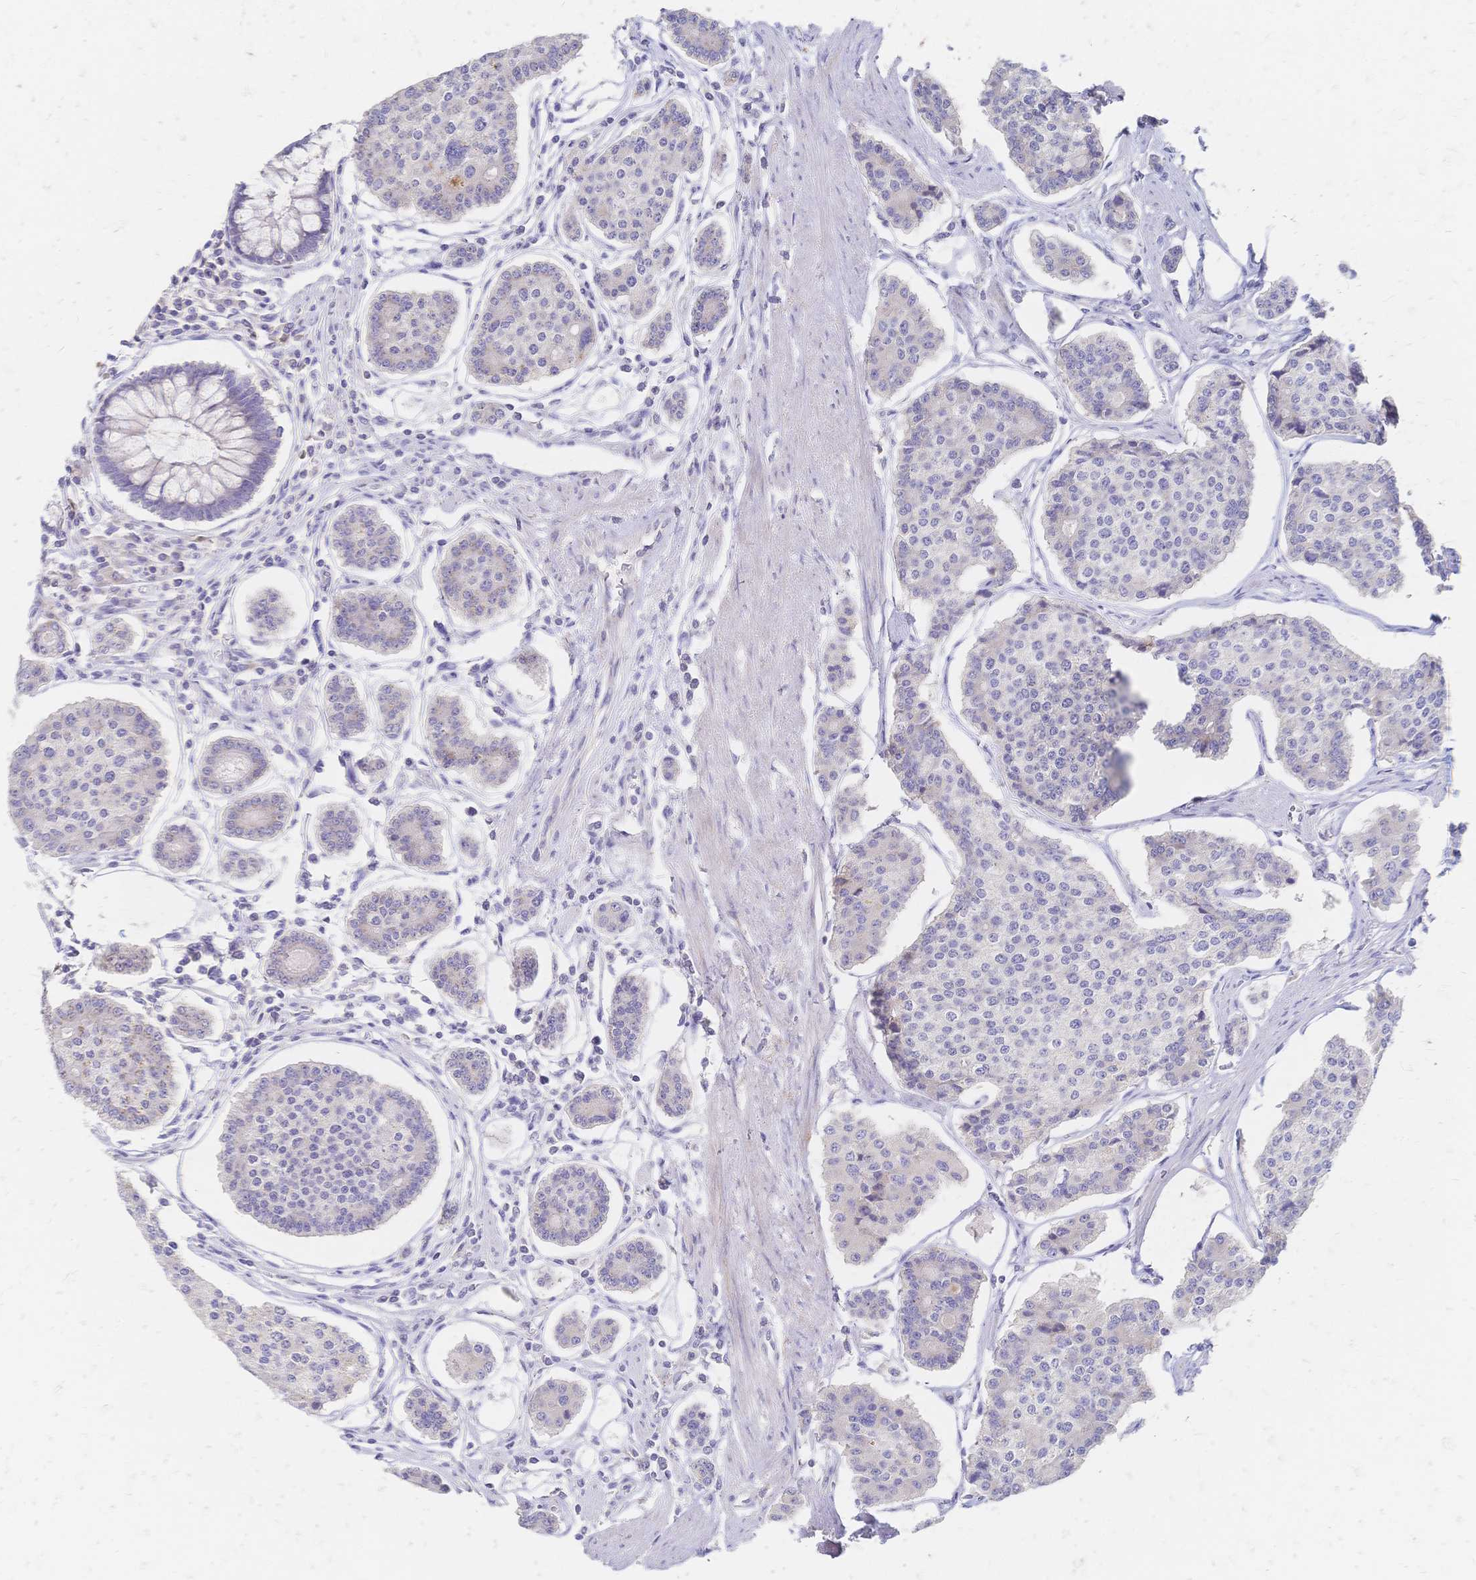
{"staining": {"intensity": "negative", "quantity": "none", "location": "none"}, "tissue": "carcinoid", "cell_type": "Tumor cells", "image_type": "cancer", "snomed": [{"axis": "morphology", "description": "Carcinoid, malignant, NOS"}, {"axis": "topography", "description": "Small intestine"}], "caption": "Photomicrograph shows no protein positivity in tumor cells of carcinoid (malignant) tissue.", "gene": "VWC2L", "patient": {"sex": "female", "age": 65}}